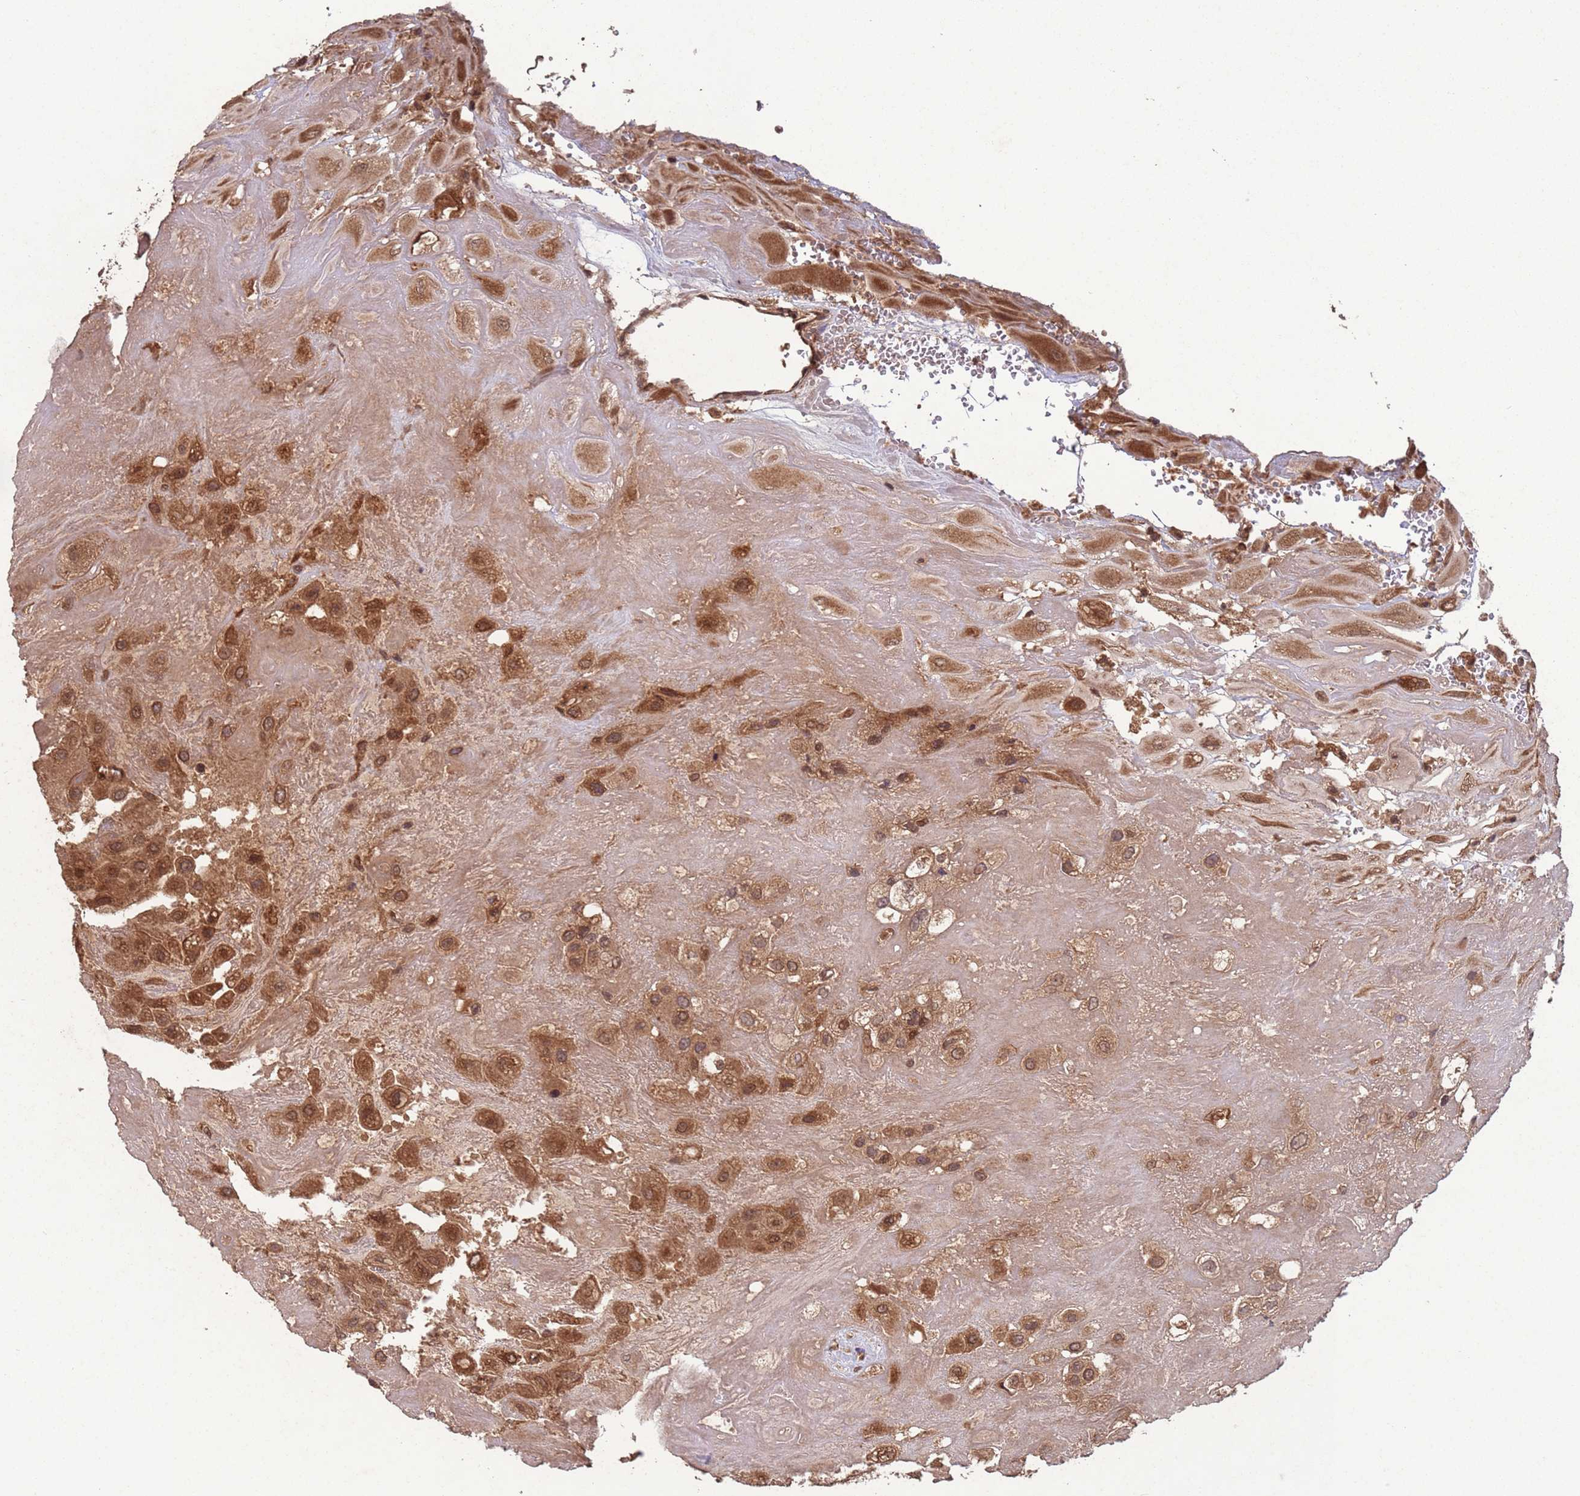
{"staining": {"intensity": "moderate", "quantity": ">75%", "location": "cytoplasmic/membranous,nuclear"}, "tissue": "placenta", "cell_type": "Decidual cells", "image_type": "normal", "snomed": [{"axis": "morphology", "description": "Normal tissue, NOS"}, {"axis": "topography", "description": "Placenta"}], "caption": "A photomicrograph showing moderate cytoplasmic/membranous,nuclear staining in approximately >75% of decidual cells in benign placenta, as visualized by brown immunohistochemical staining.", "gene": "ERI1", "patient": {"sex": "female", "age": 32}}